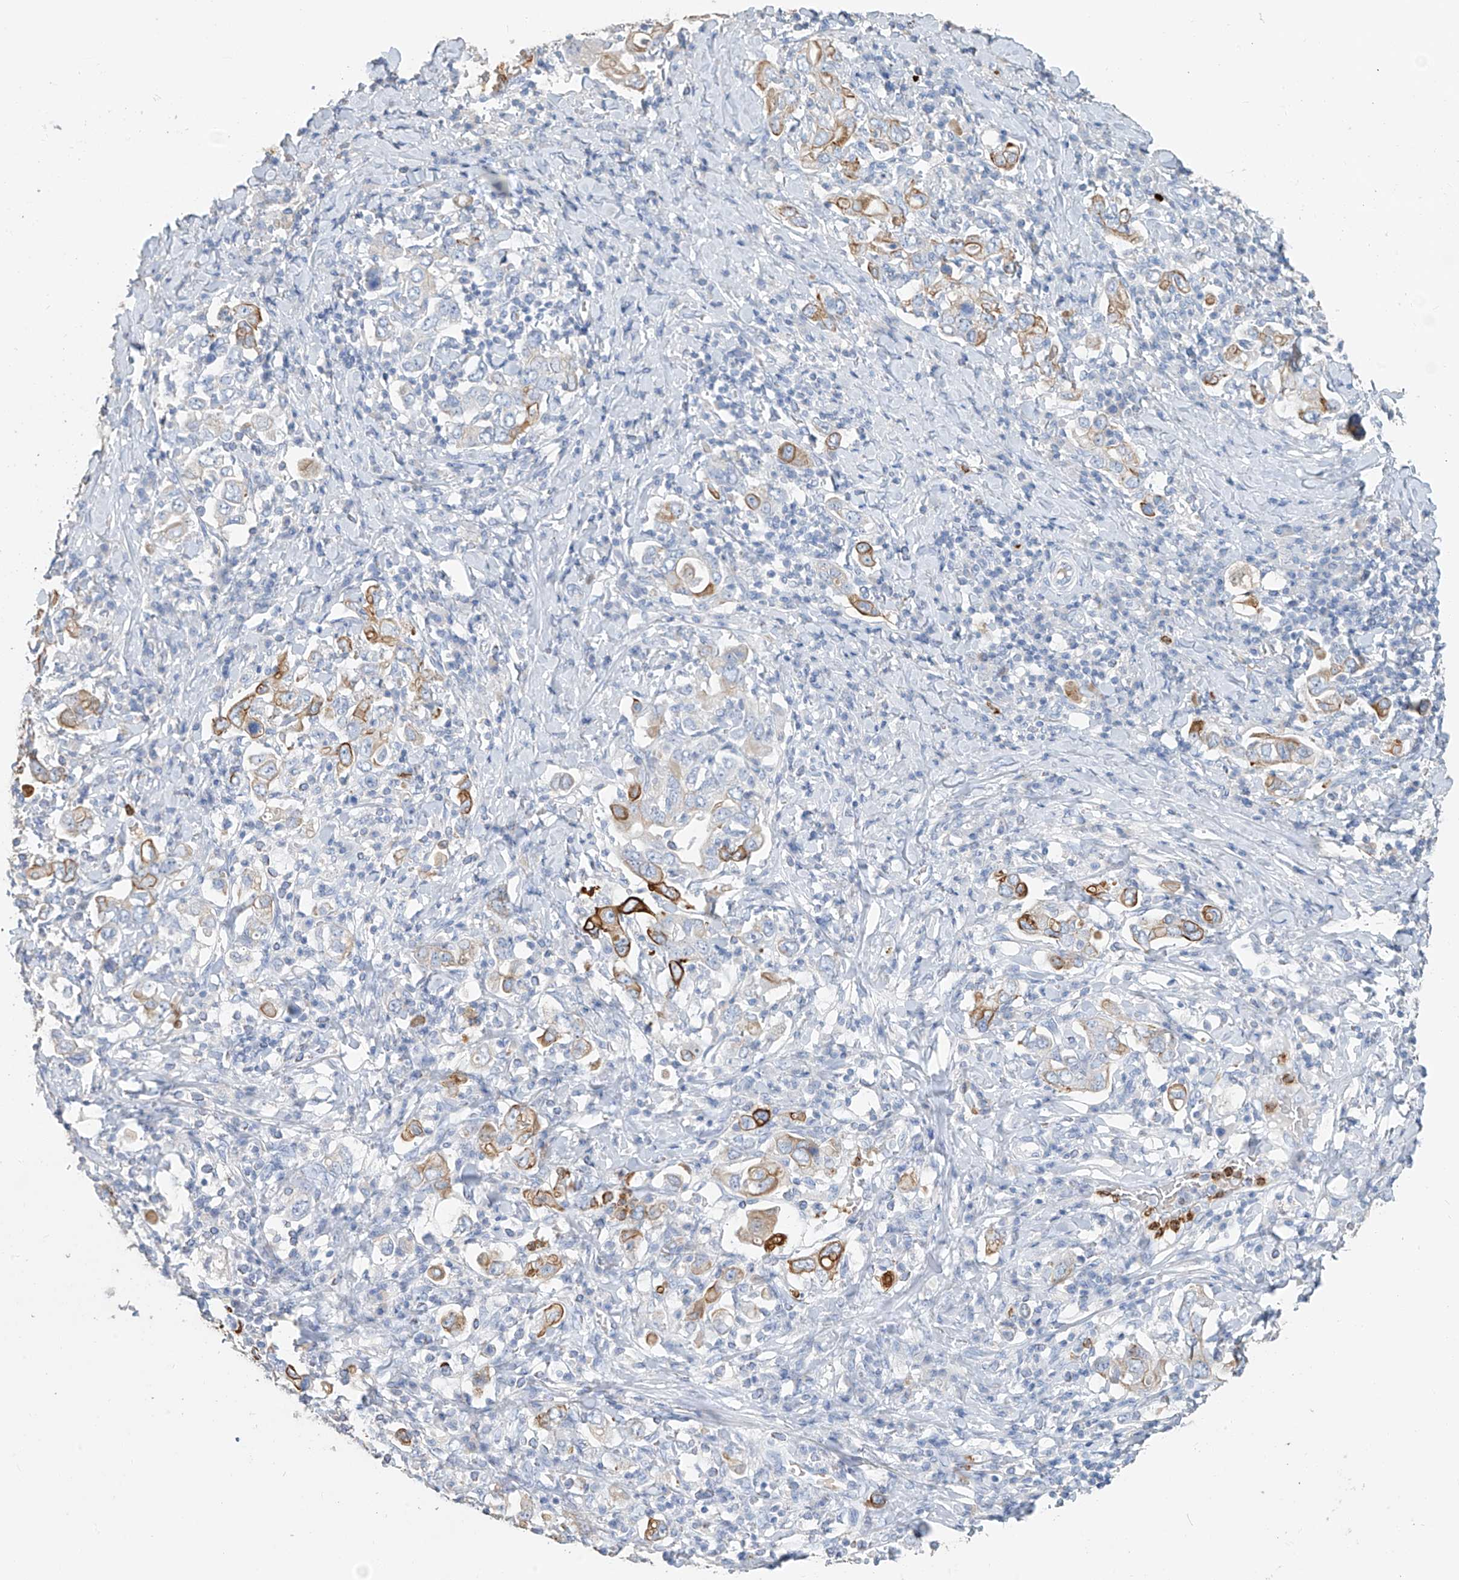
{"staining": {"intensity": "moderate", "quantity": "25%-75%", "location": "cytoplasmic/membranous"}, "tissue": "stomach cancer", "cell_type": "Tumor cells", "image_type": "cancer", "snomed": [{"axis": "morphology", "description": "Adenocarcinoma, NOS"}, {"axis": "topography", "description": "Stomach, upper"}], "caption": "Moderate cytoplasmic/membranous positivity for a protein is identified in about 25%-75% of tumor cells of adenocarcinoma (stomach) using immunohistochemistry.", "gene": "PAFAH1B3", "patient": {"sex": "male", "age": 62}}